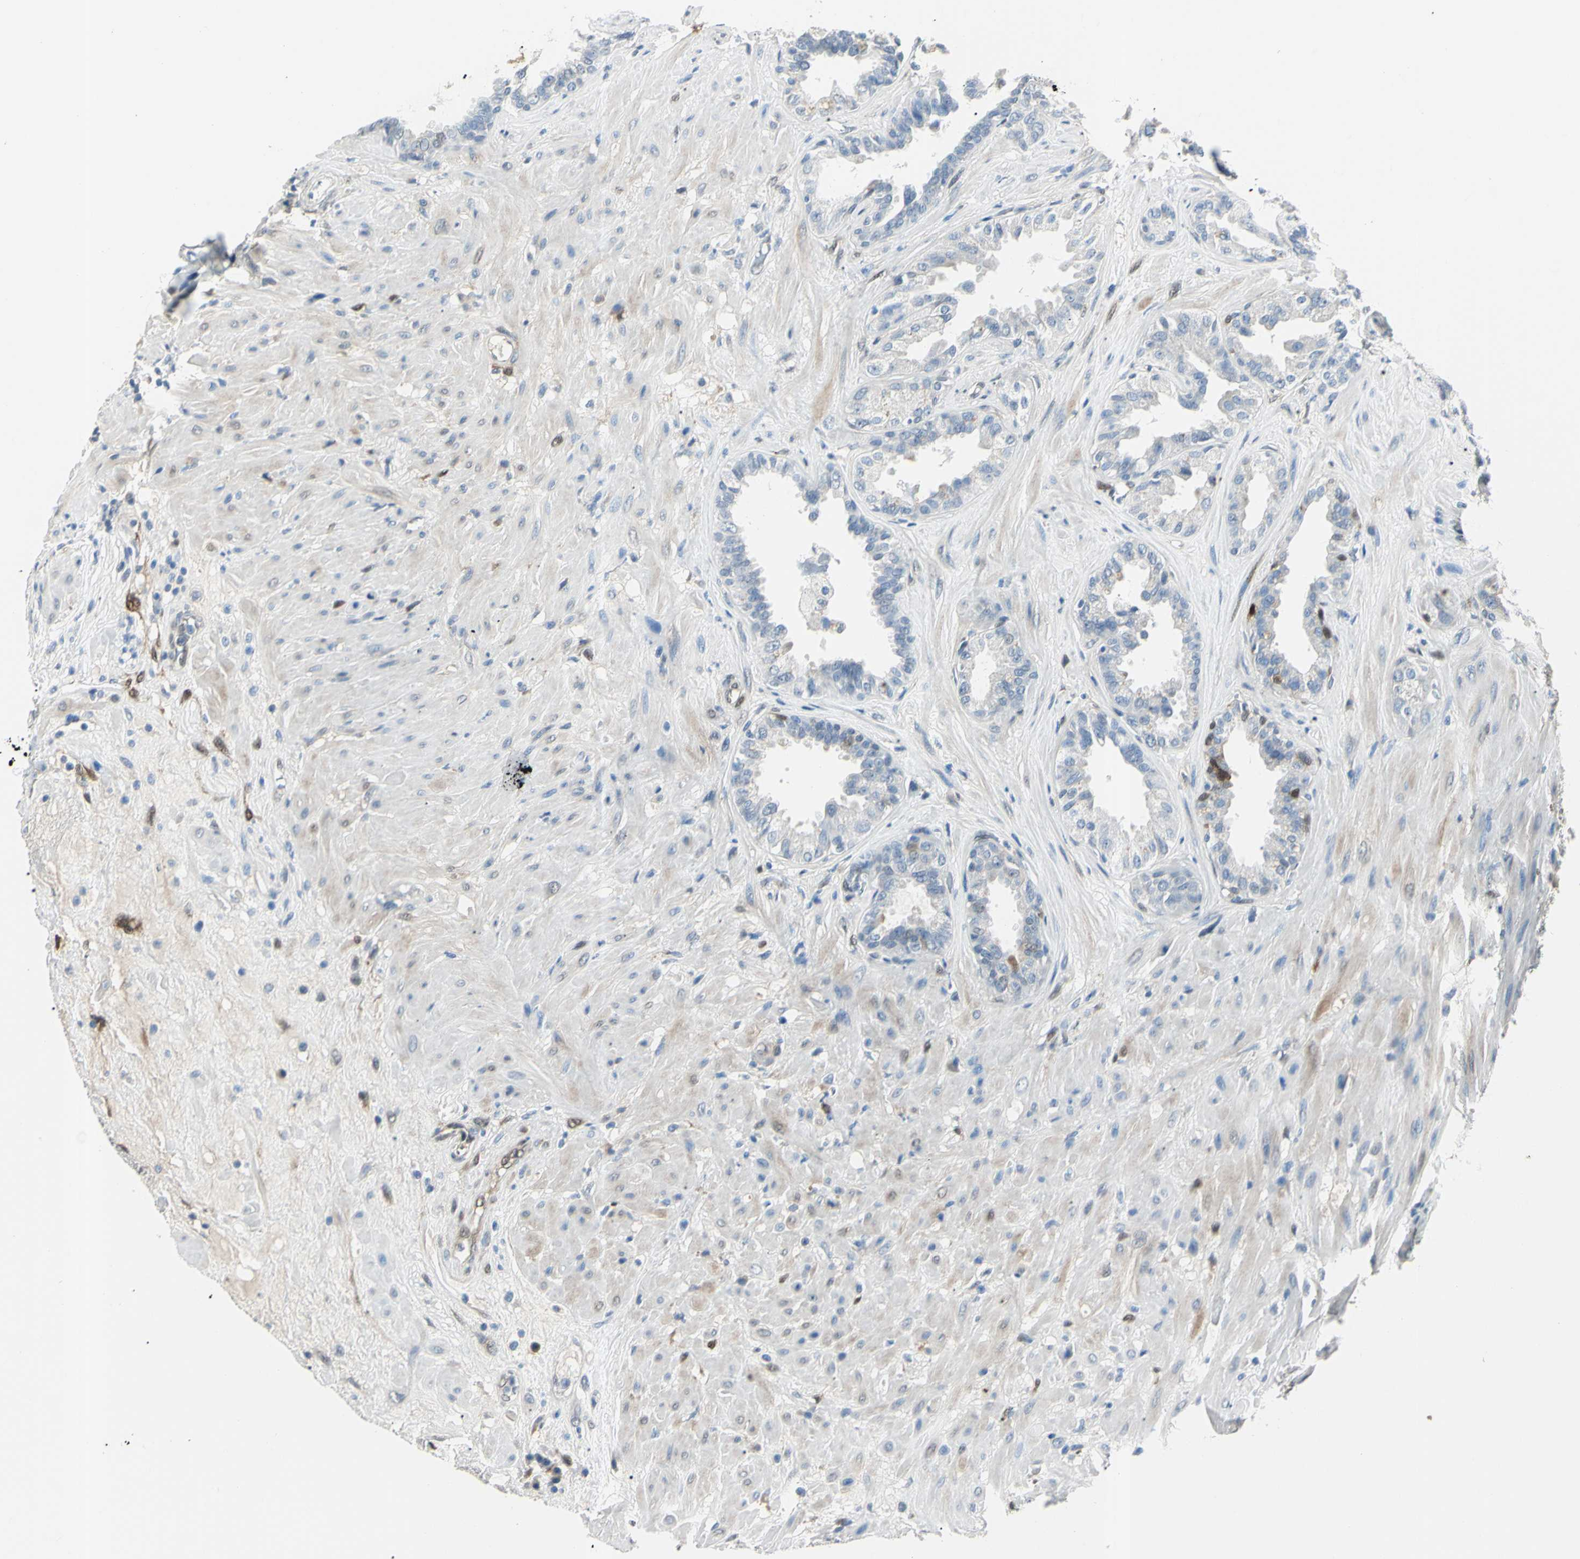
{"staining": {"intensity": "weak", "quantity": "<25%", "location": "cytoplasmic/membranous"}, "tissue": "seminal vesicle", "cell_type": "Glandular cells", "image_type": "normal", "snomed": [{"axis": "morphology", "description": "Normal tissue, NOS"}, {"axis": "topography", "description": "Seminal veicle"}], "caption": "Immunohistochemistry micrograph of normal seminal vesicle: seminal vesicle stained with DAB (3,3'-diaminobenzidine) displays no significant protein staining in glandular cells.", "gene": "AKR1C3", "patient": {"sex": "male", "age": 61}}